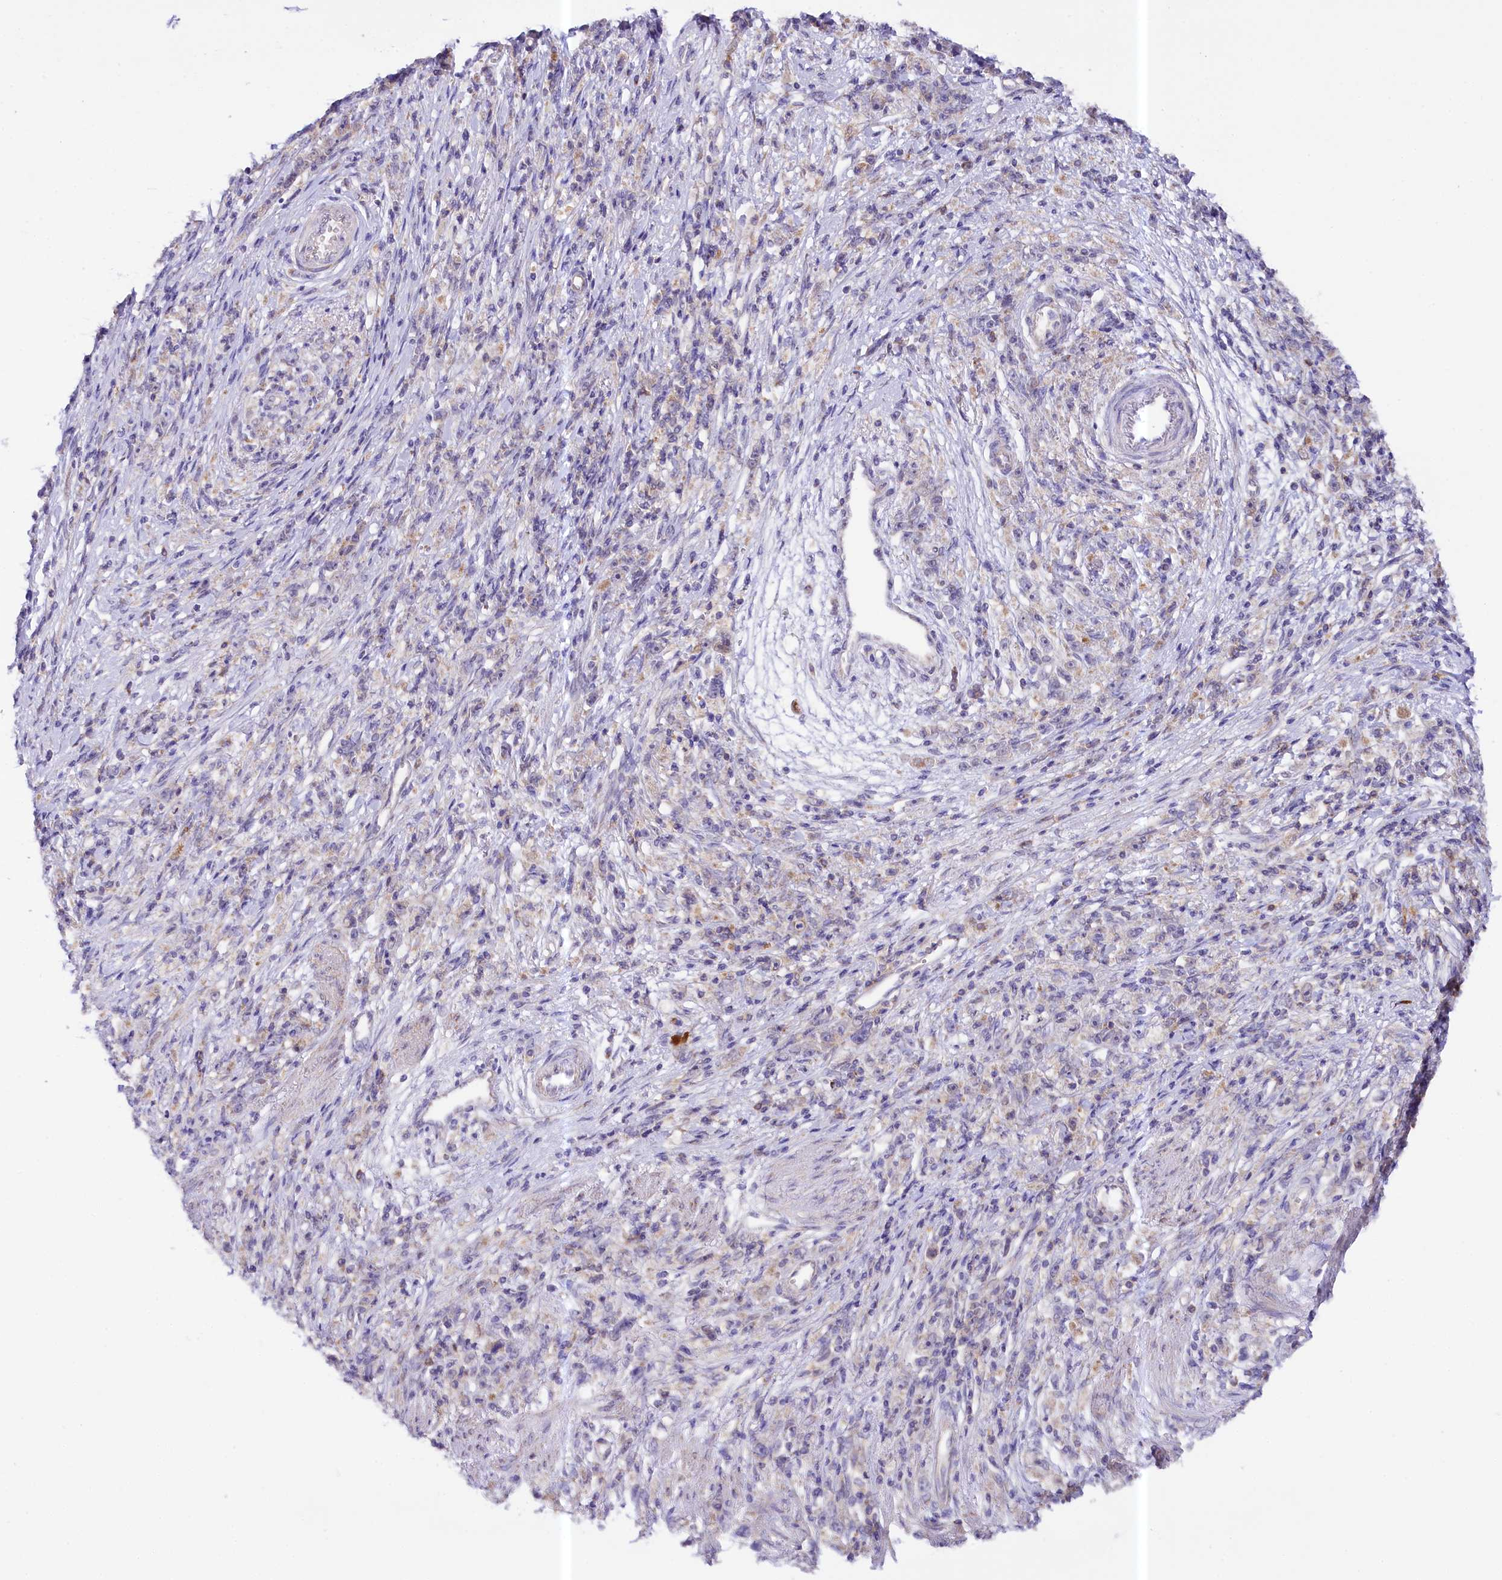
{"staining": {"intensity": "weak", "quantity": "25%-75%", "location": "cytoplasmic/membranous"}, "tissue": "stomach cancer", "cell_type": "Tumor cells", "image_type": "cancer", "snomed": [{"axis": "morphology", "description": "Adenocarcinoma, NOS"}, {"axis": "topography", "description": "Stomach"}], "caption": "Protein expression analysis of stomach adenocarcinoma exhibits weak cytoplasmic/membranous expression in about 25%-75% of tumor cells. (DAB (3,3'-diaminobenzidine) IHC with brightfield microscopy, high magnification).", "gene": "CEP295", "patient": {"sex": "female", "age": 59}}